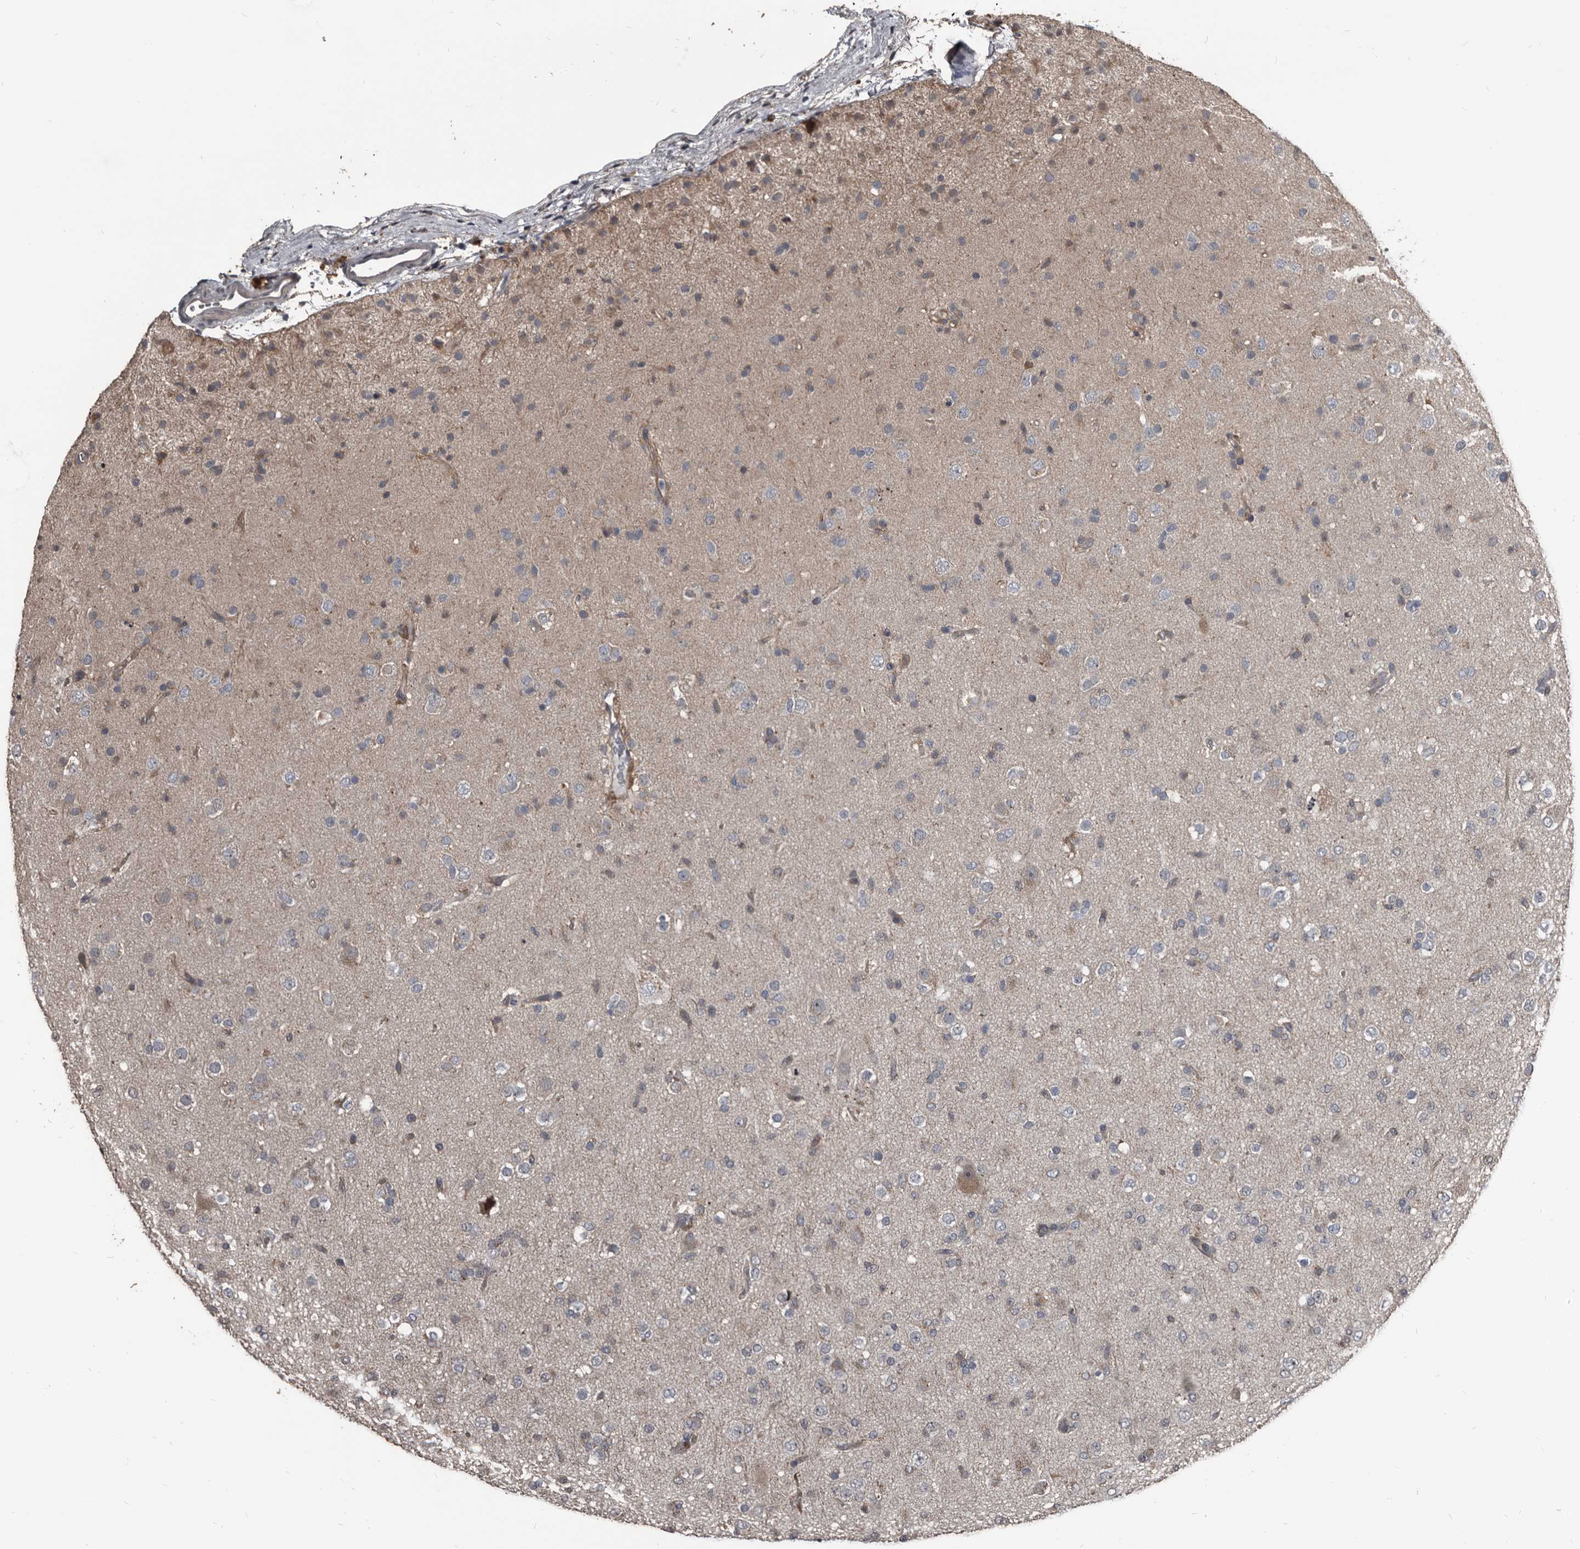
{"staining": {"intensity": "weak", "quantity": "<25%", "location": "cytoplasmic/membranous"}, "tissue": "glioma", "cell_type": "Tumor cells", "image_type": "cancer", "snomed": [{"axis": "morphology", "description": "Glioma, malignant, Low grade"}, {"axis": "topography", "description": "Brain"}], "caption": "Malignant glioma (low-grade) was stained to show a protein in brown. There is no significant staining in tumor cells.", "gene": "DHPS", "patient": {"sex": "male", "age": 65}}